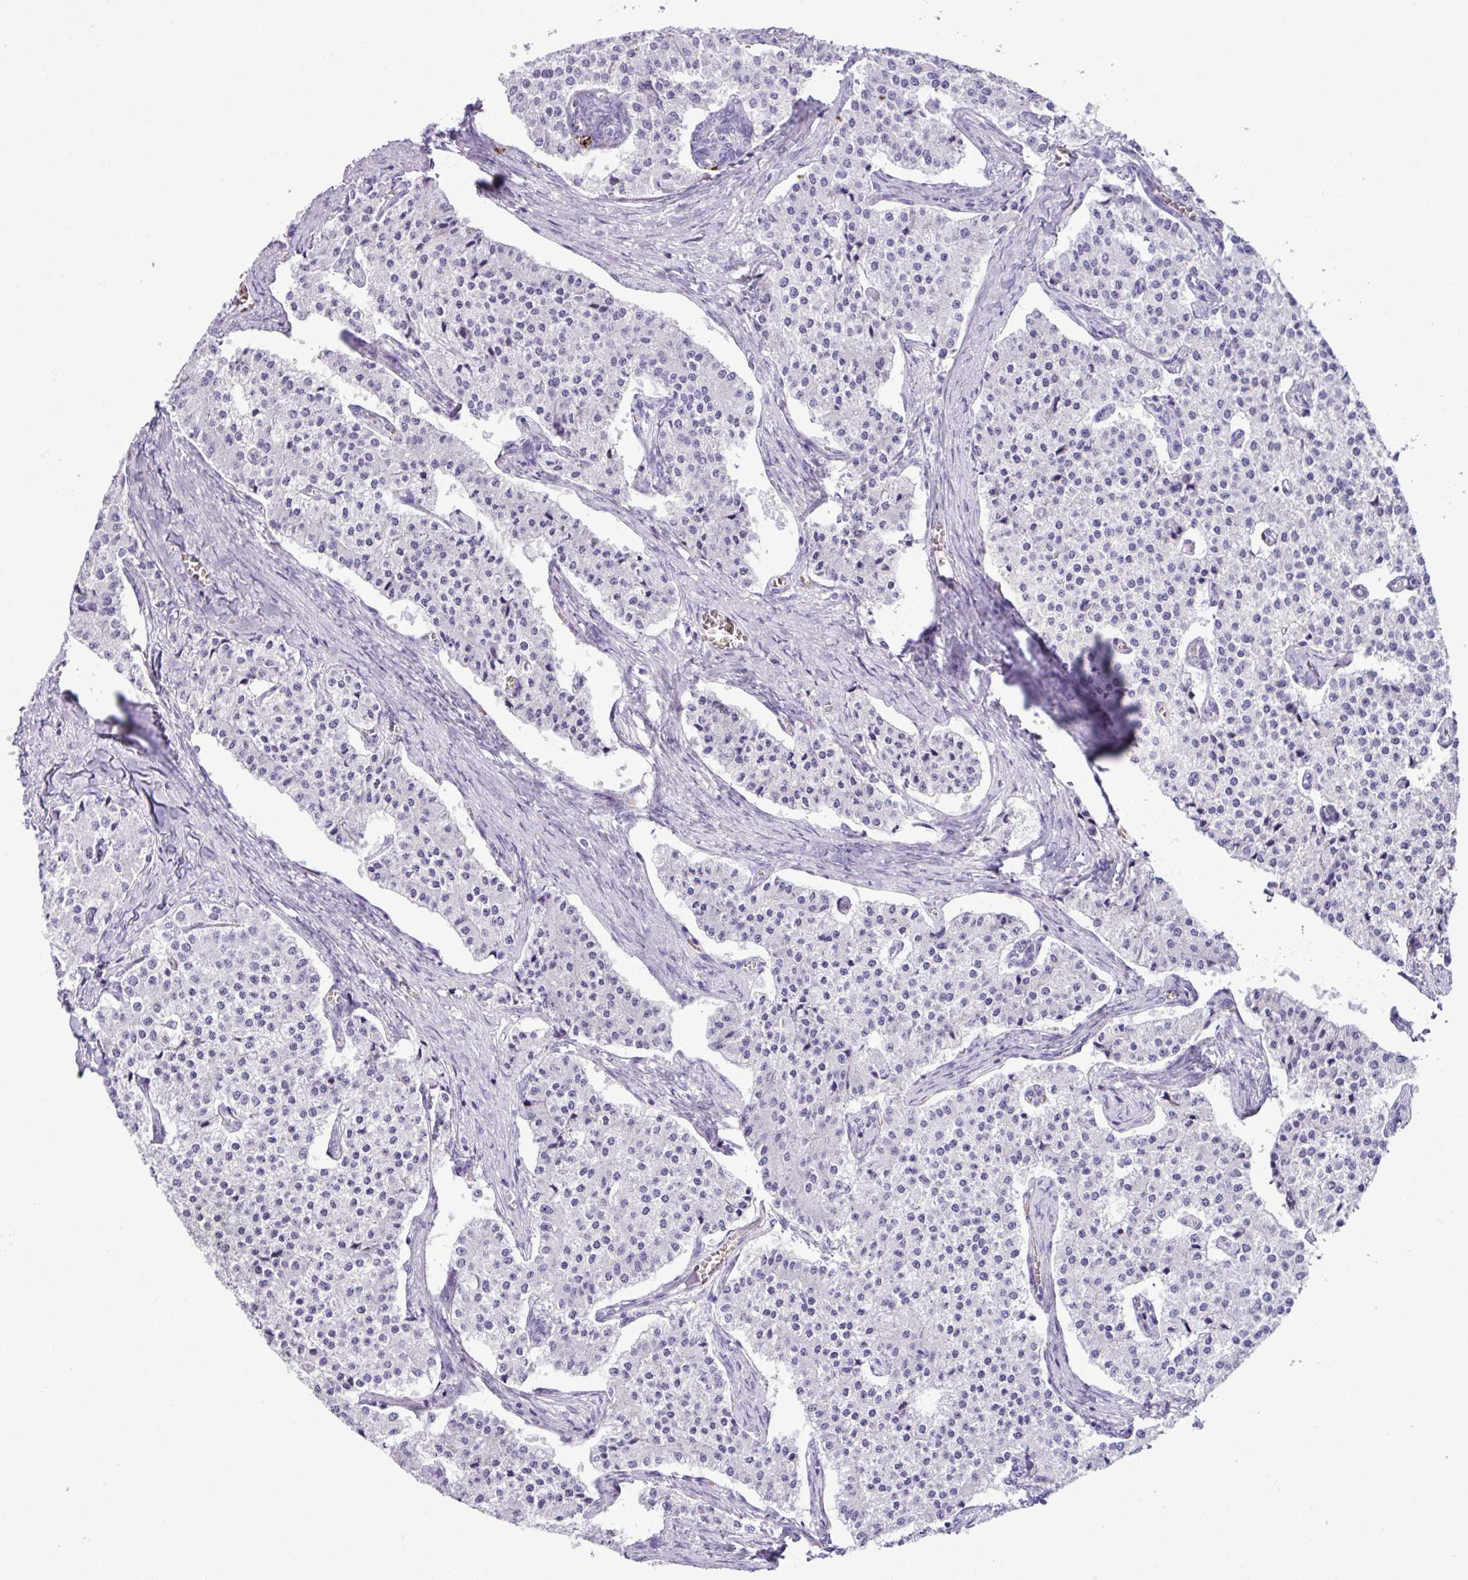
{"staining": {"intensity": "negative", "quantity": "none", "location": "none"}, "tissue": "carcinoid", "cell_type": "Tumor cells", "image_type": "cancer", "snomed": [{"axis": "morphology", "description": "Carcinoid, malignant, NOS"}, {"axis": "topography", "description": "Colon"}], "caption": "DAB immunohistochemical staining of malignant carcinoid reveals no significant positivity in tumor cells.", "gene": "ZSCAN5A", "patient": {"sex": "female", "age": 52}}